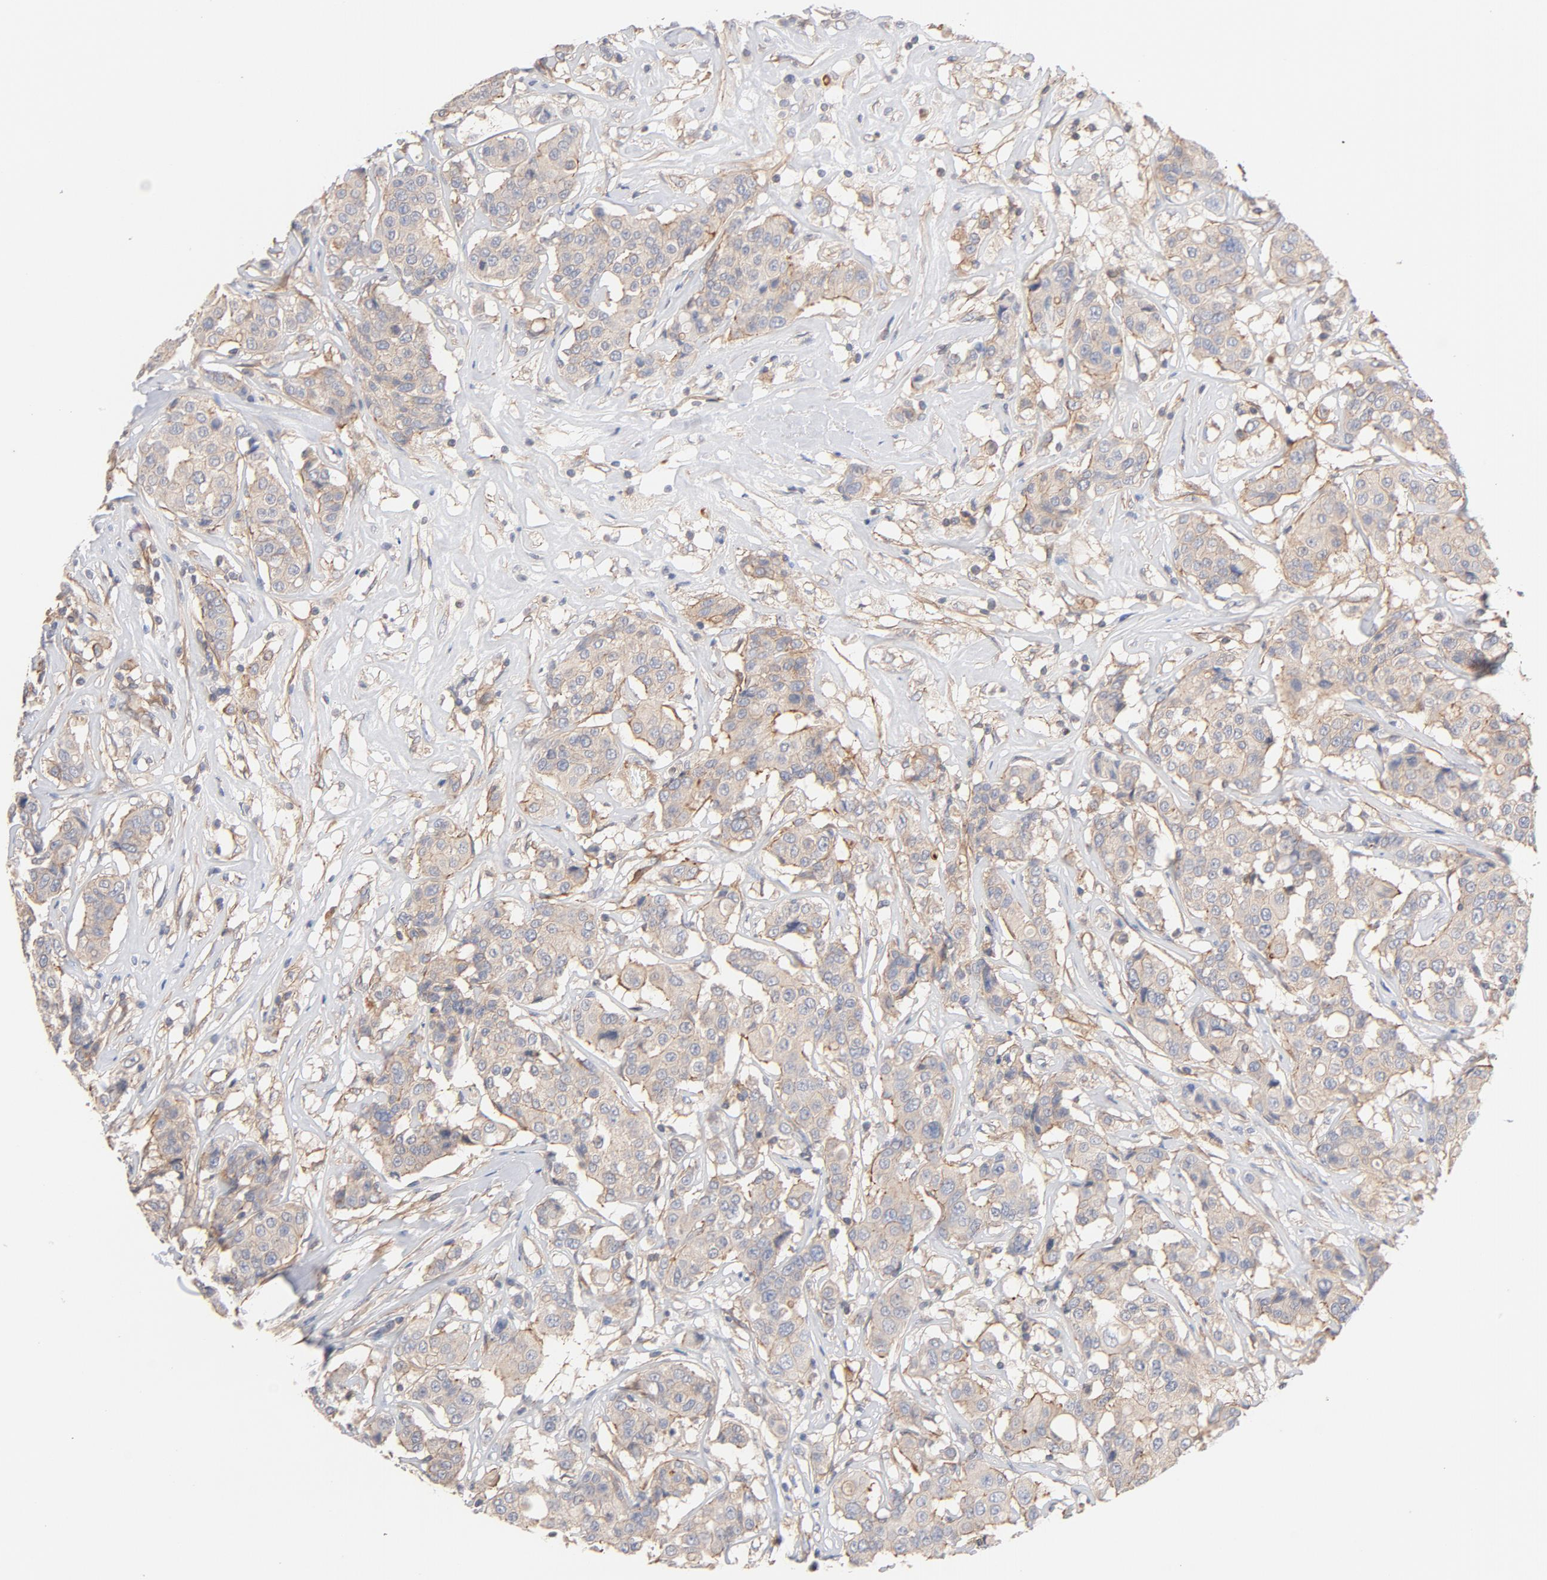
{"staining": {"intensity": "weak", "quantity": "25%-75%", "location": "cytoplasmic/membranous"}, "tissue": "breast cancer", "cell_type": "Tumor cells", "image_type": "cancer", "snomed": [{"axis": "morphology", "description": "Duct carcinoma"}, {"axis": "topography", "description": "Breast"}], "caption": "This histopathology image exhibits breast invasive ductal carcinoma stained with immunohistochemistry to label a protein in brown. The cytoplasmic/membranous of tumor cells show weak positivity for the protein. Nuclei are counter-stained blue.", "gene": "STRN3", "patient": {"sex": "female", "age": 27}}